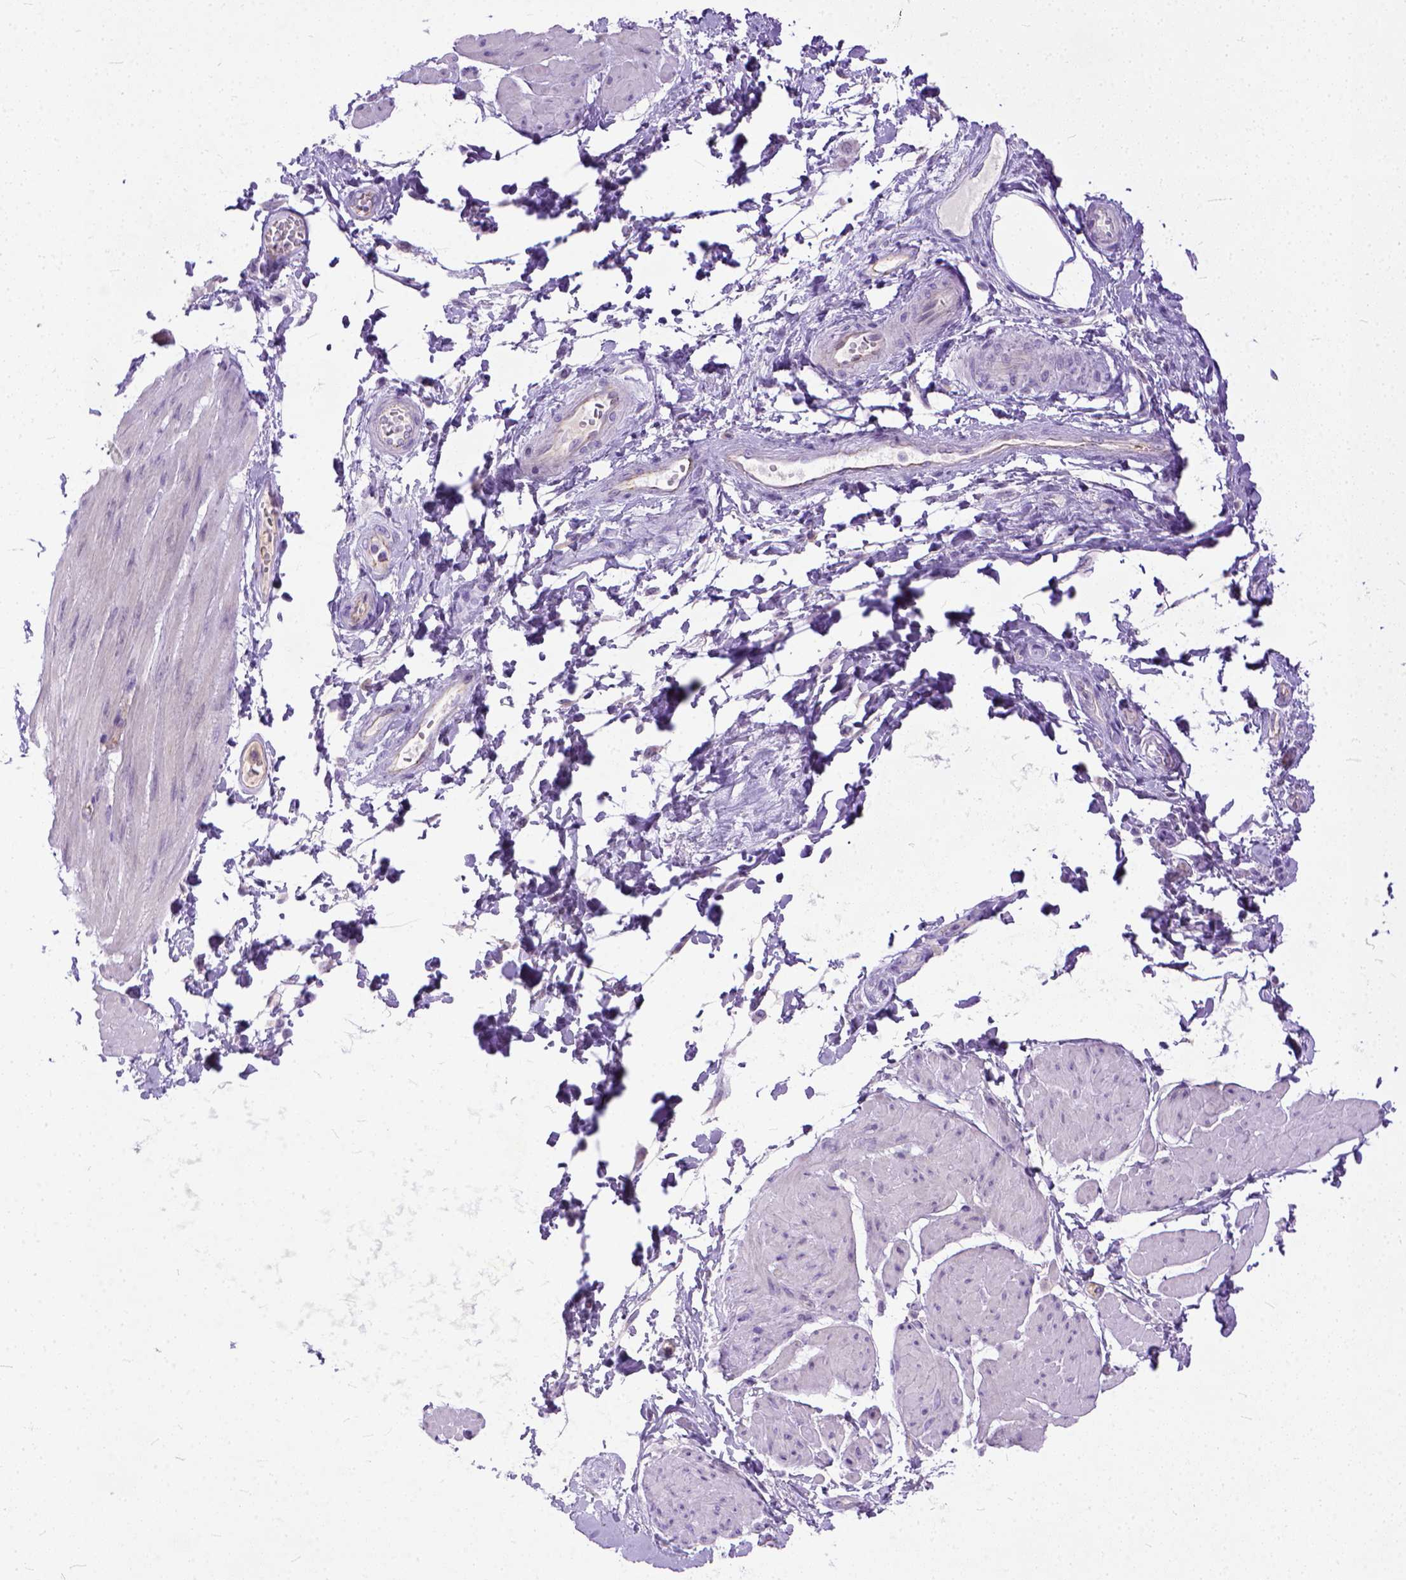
{"staining": {"intensity": "negative", "quantity": "none", "location": "none"}, "tissue": "adipose tissue", "cell_type": "Adipocytes", "image_type": "normal", "snomed": [{"axis": "morphology", "description": "Normal tissue, NOS"}, {"axis": "topography", "description": "Urinary bladder"}, {"axis": "topography", "description": "Peripheral nerve tissue"}], "caption": "The immunohistochemistry histopathology image has no significant staining in adipocytes of adipose tissue. (Stains: DAB immunohistochemistry with hematoxylin counter stain, Microscopy: brightfield microscopy at high magnification).", "gene": "ADGRF1", "patient": {"sex": "female", "age": 60}}